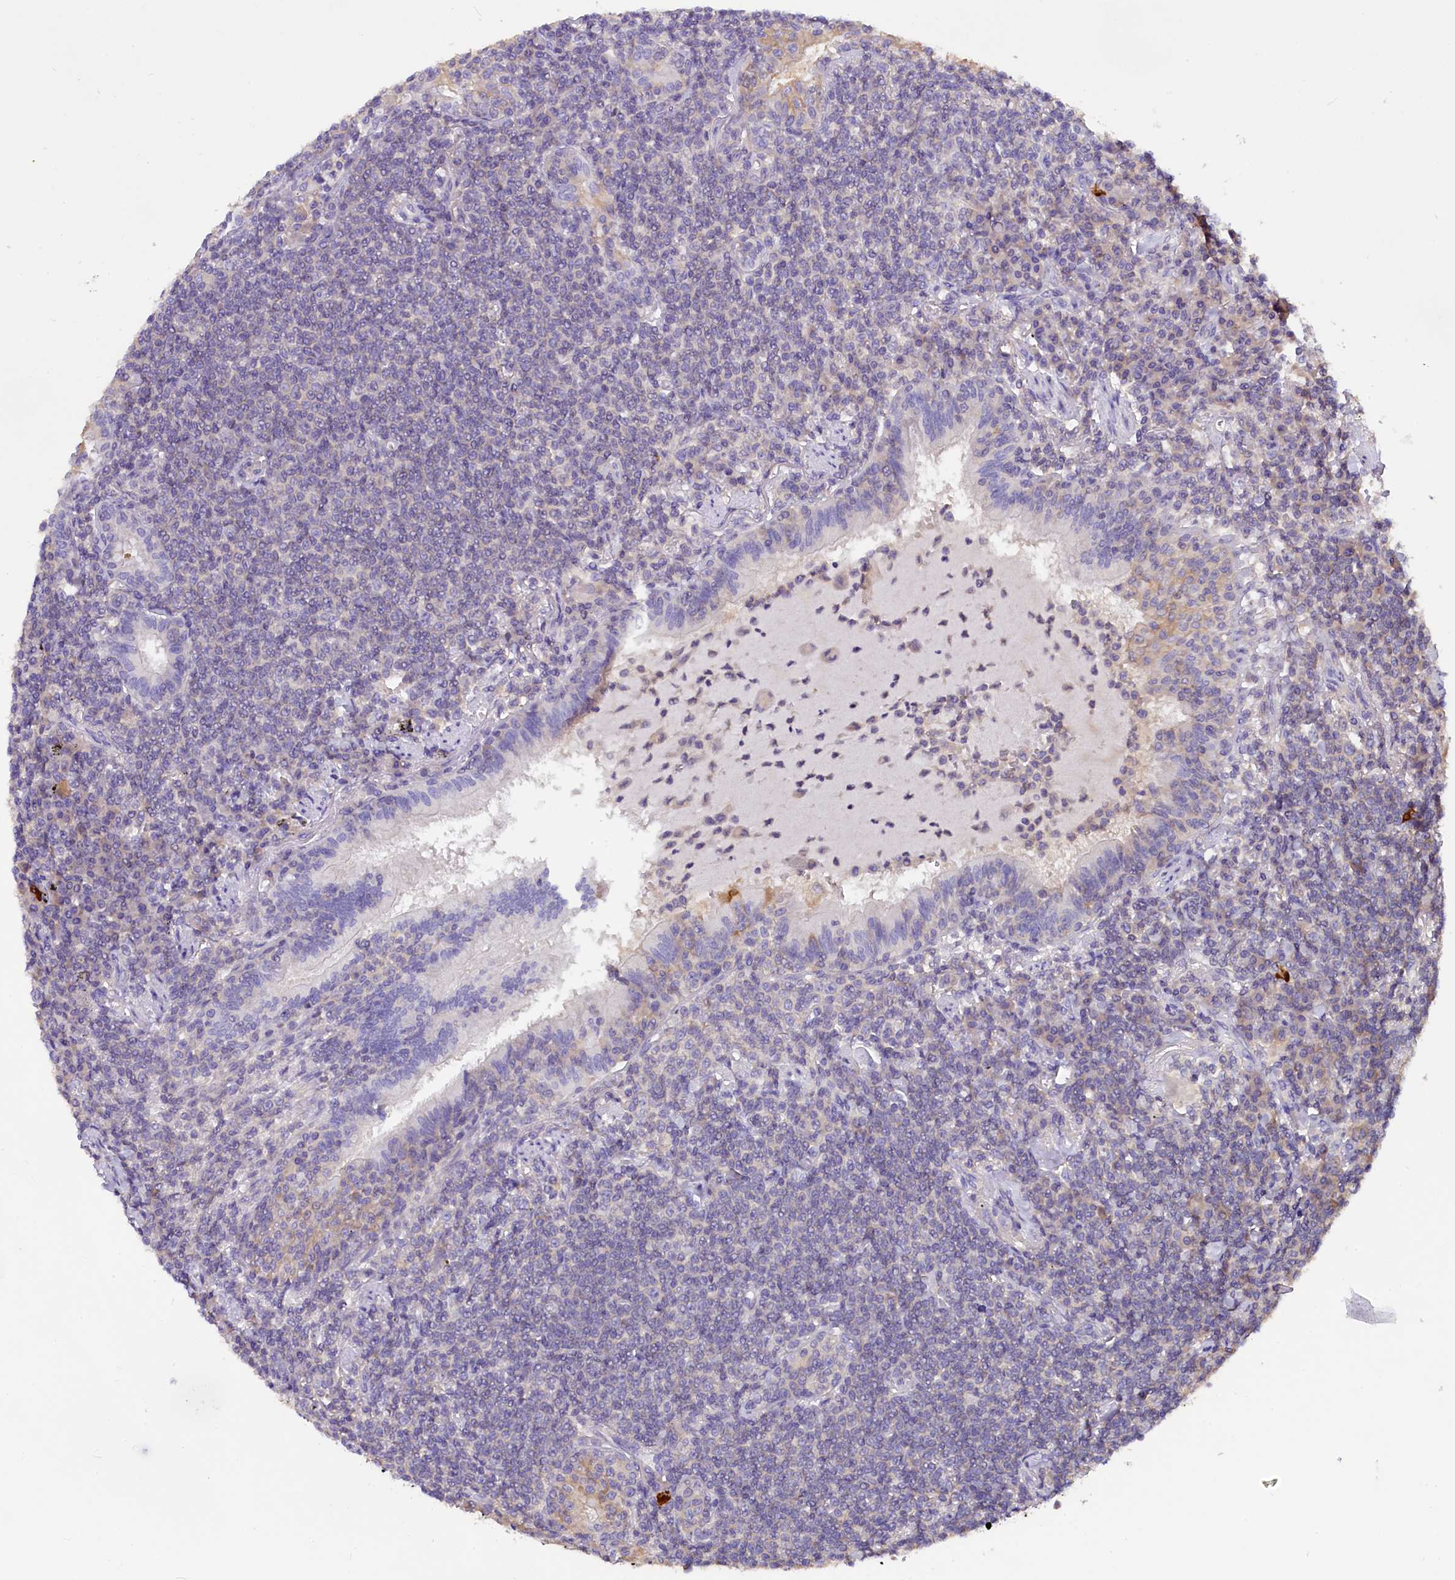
{"staining": {"intensity": "negative", "quantity": "none", "location": "none"}, "tissue": "lymphoma", "cell_type": "Tumor cells", "image_type": "cancer", "snomed": [{"axis": "morphology", "description": "Malignant lymphoma, non-Hodgkin's type, Low grade"}, {"axis": "topography", "description": "Lung"}], "caption": "Tumor cells show no significant protein staining in lymphoma. (DAB IHC with hematoxylin counter stain).", "gene": "AP3B2", "patient": {"sex": "female", "age": 71}}